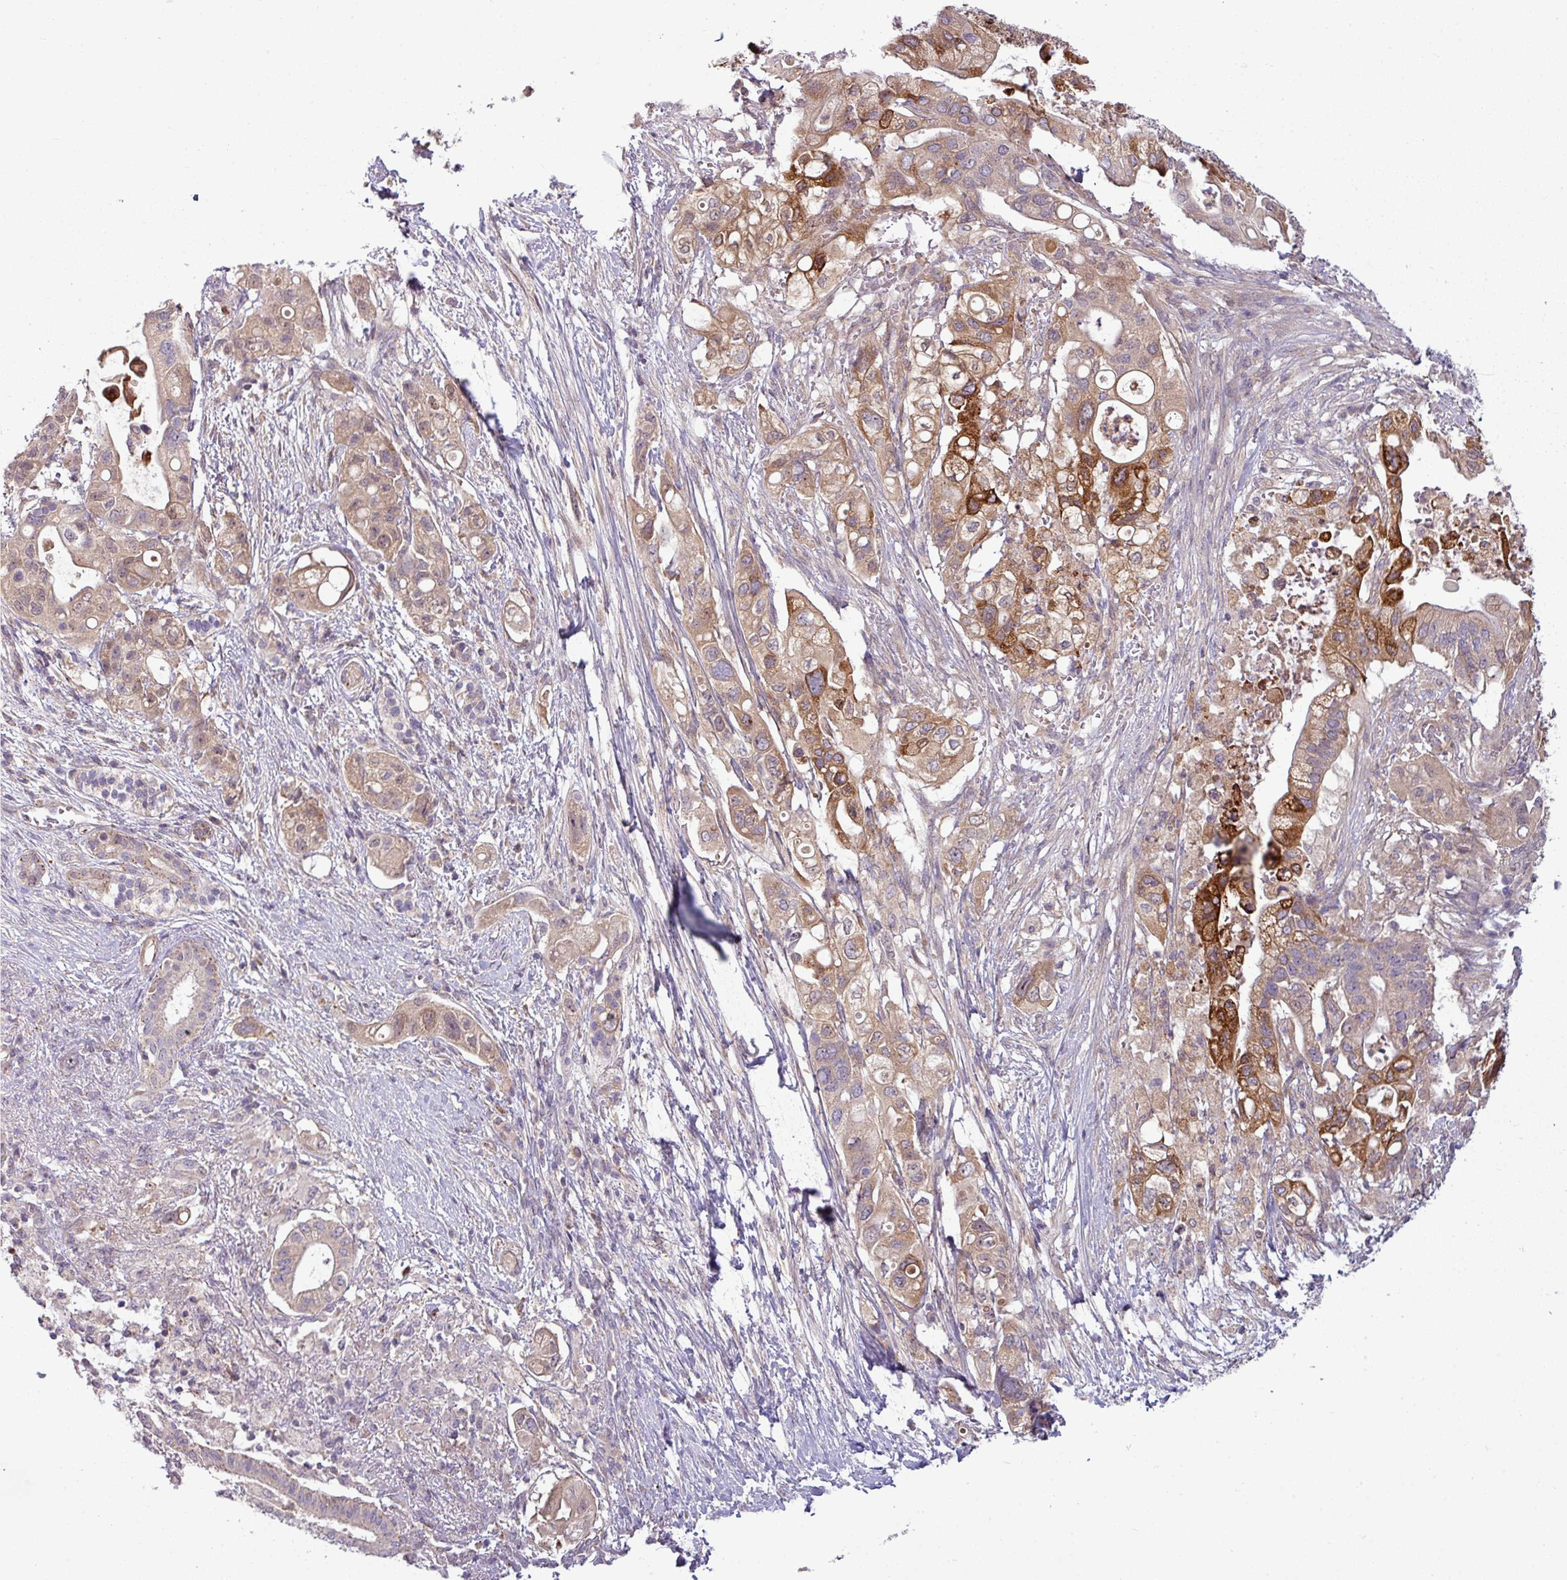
{"staining": {"intensity": "strong", "quantity": "25%-75%", "location": "cytoplasmic/membranous"}, "tissue": "pancreatic cancer", "cell_type": "Tumor cells", "image_type": "cancer", "snomed": [{"axis": "morphology", "description": "Adenocarcinoma, NOS"}, {"axis": "topography", "description": "Pancreas"}], "caption": "Immunohistochemistry (IHC) staining of pancreatic adenocarcinoma, which exhibits high levels of strong cytoplasmic/membranous expression in approximately 25%-75% of tumor cells indicating strong cytoplasmic/membranous protein staining. The staining was performed using DAB (brown) for protein detection and nuclei were counterstained in hematoxylin (blue).", "gene": "ZNF35", "patient": {"sex": "female", "age": 72}}